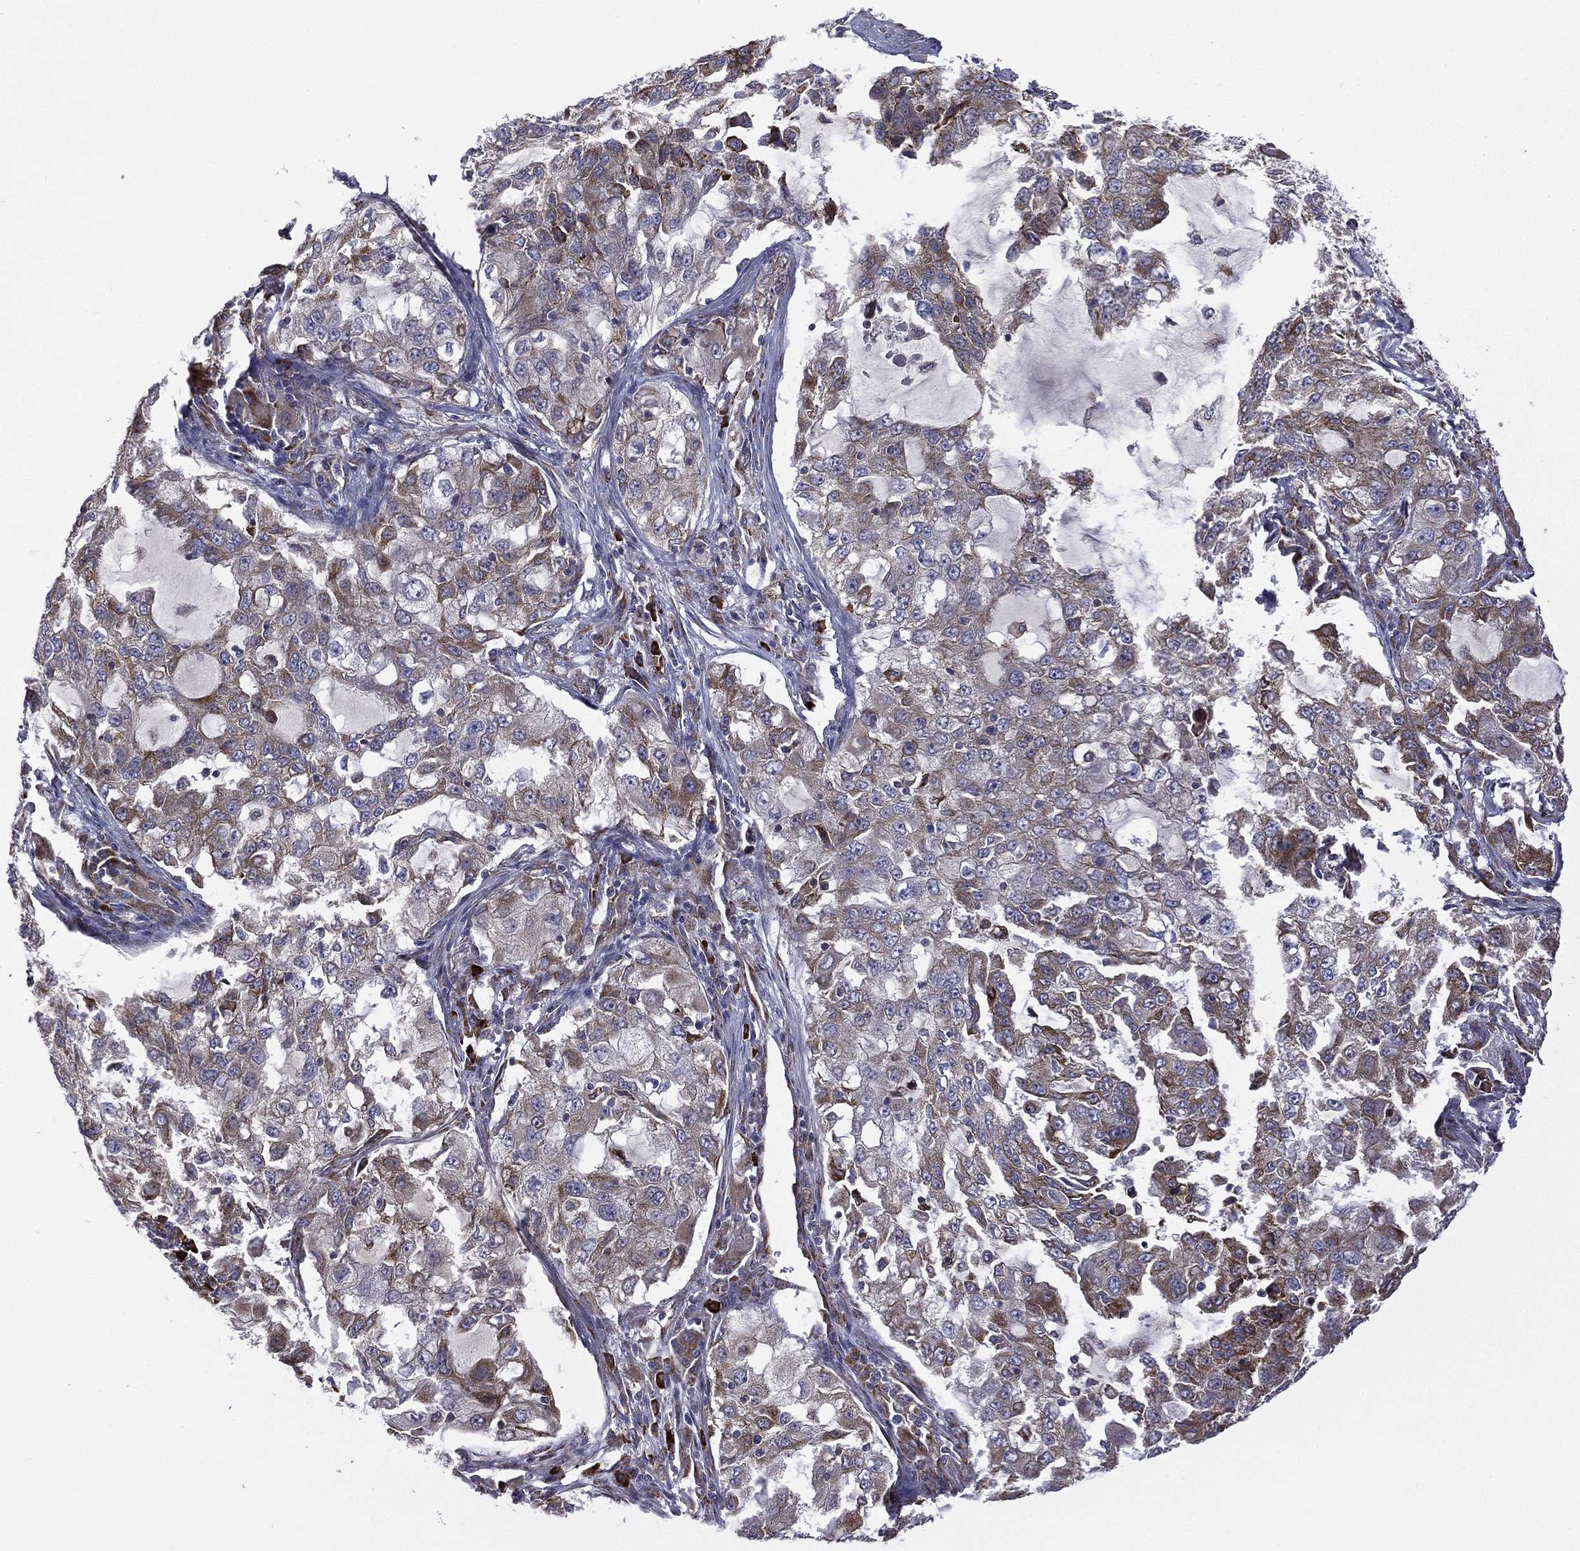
{"staining": {"intensity": "moderate", "quantity": "25%-75%", "location": "cytoplasmic/membranous"}, "tissue": "lung cancer", "cell_type": "Tumor cells", "image_type": "cancer", "snomed": [{"axis": "morphology", "description": "Adenocarcinoma, NOS"}, {"axis": "topography", "description": "Lung"}], "caption": "This is a photomicrograph of immunohistochemistry staining of lung cancer, which shows moderate staining in the cytoplasmic/membranous of tumor cells.", "gene": "C20orf96", "patient": {"sex": "female", "age": 61}}